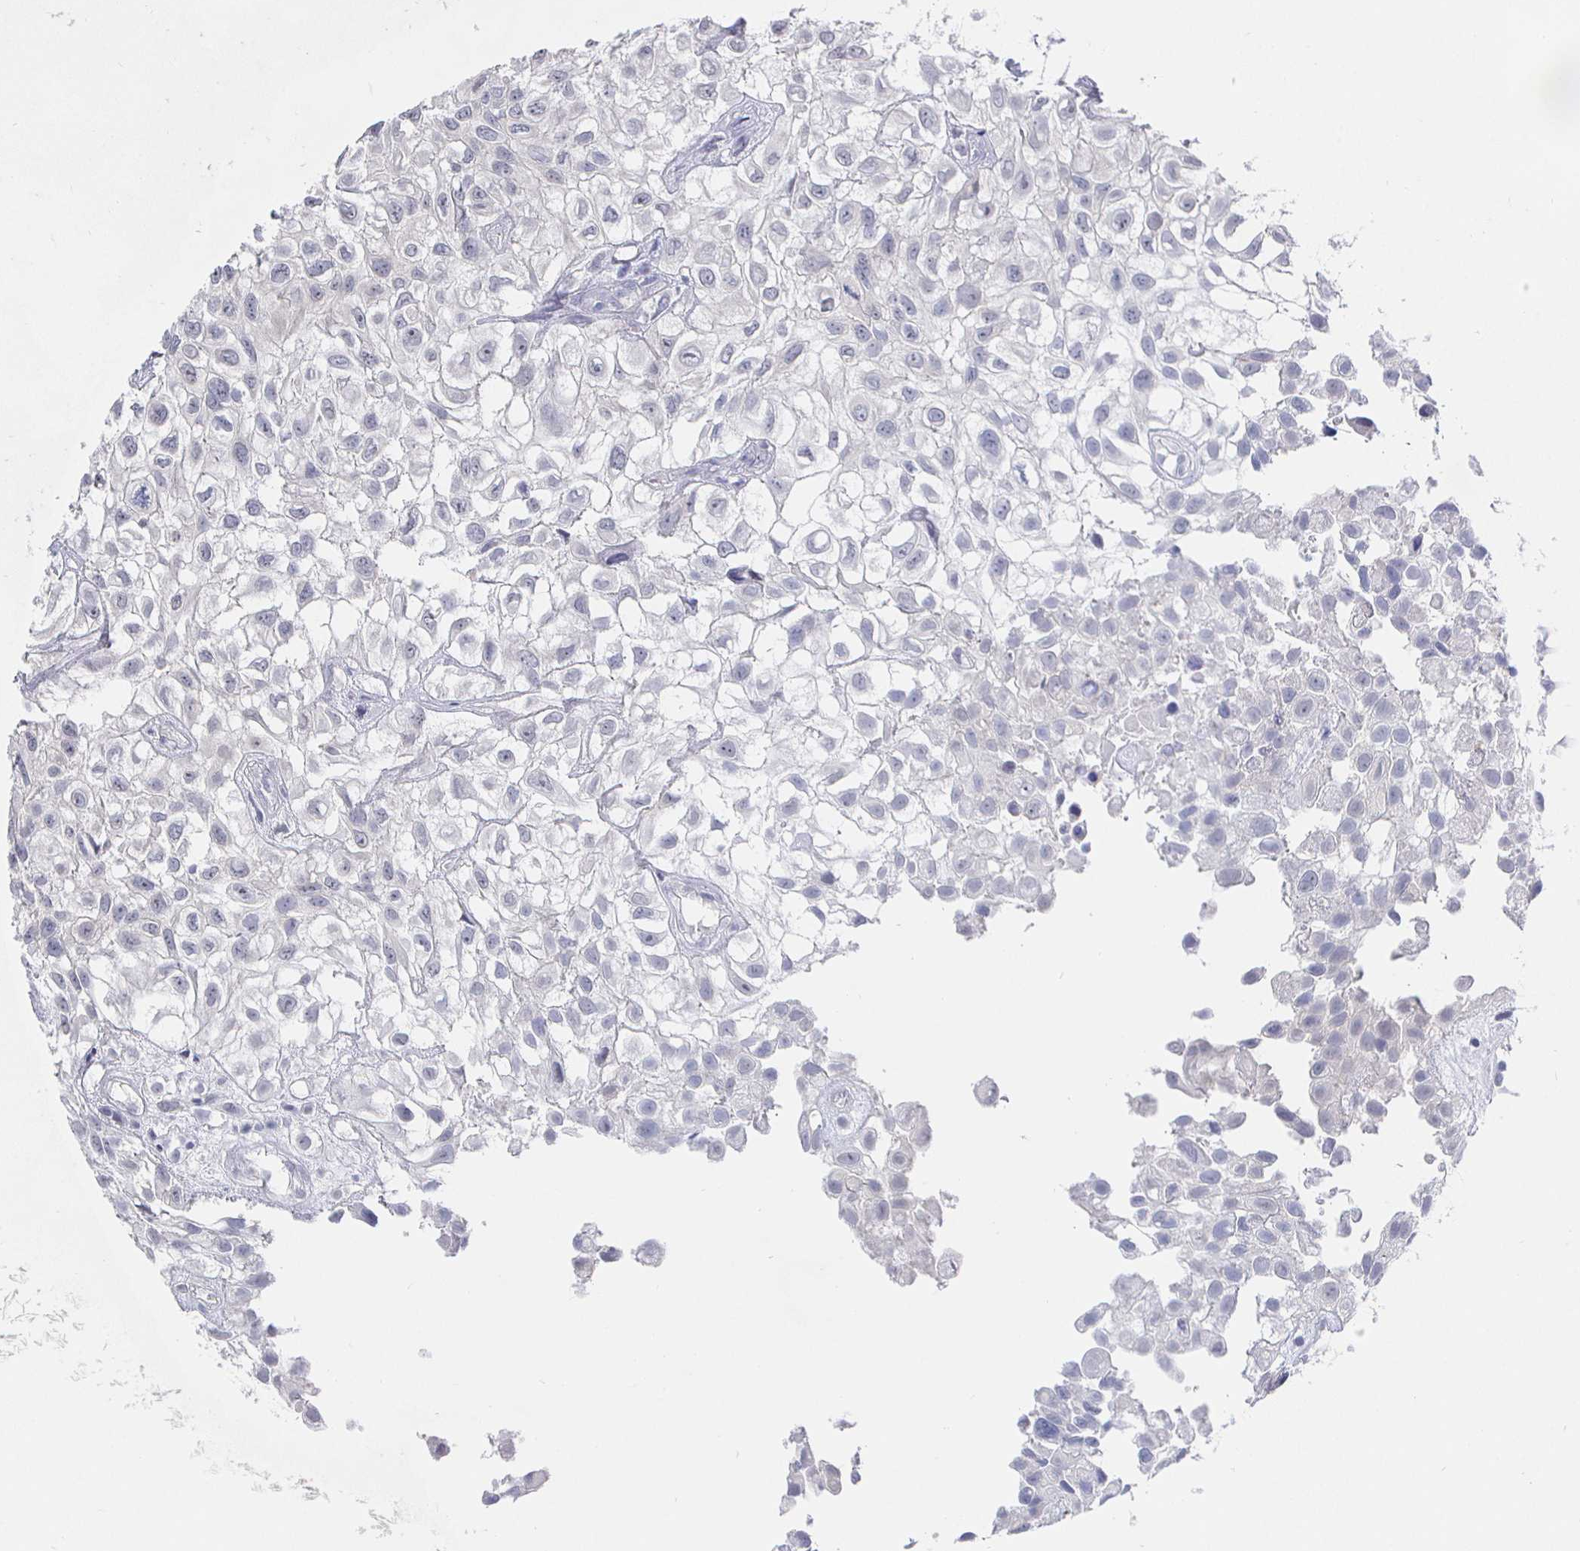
{"staining": {"intensity": "negative", "quantity": "none", "location": "none"}, "tissue": "urothelial cancer", "cell_type": "Tumor cells", "image_type": "cancer", "snomed": [{"axis": "morphology", "description": "Urothelial carcinoma, High grade"}, {"axis": "topography", "description": "Urinary bladder"}], "caption": "Tumor cells show no significant positivity in urothelial cancer.", "gene": "LRRC23", "patient": {"sex": "male", "age": 56}}